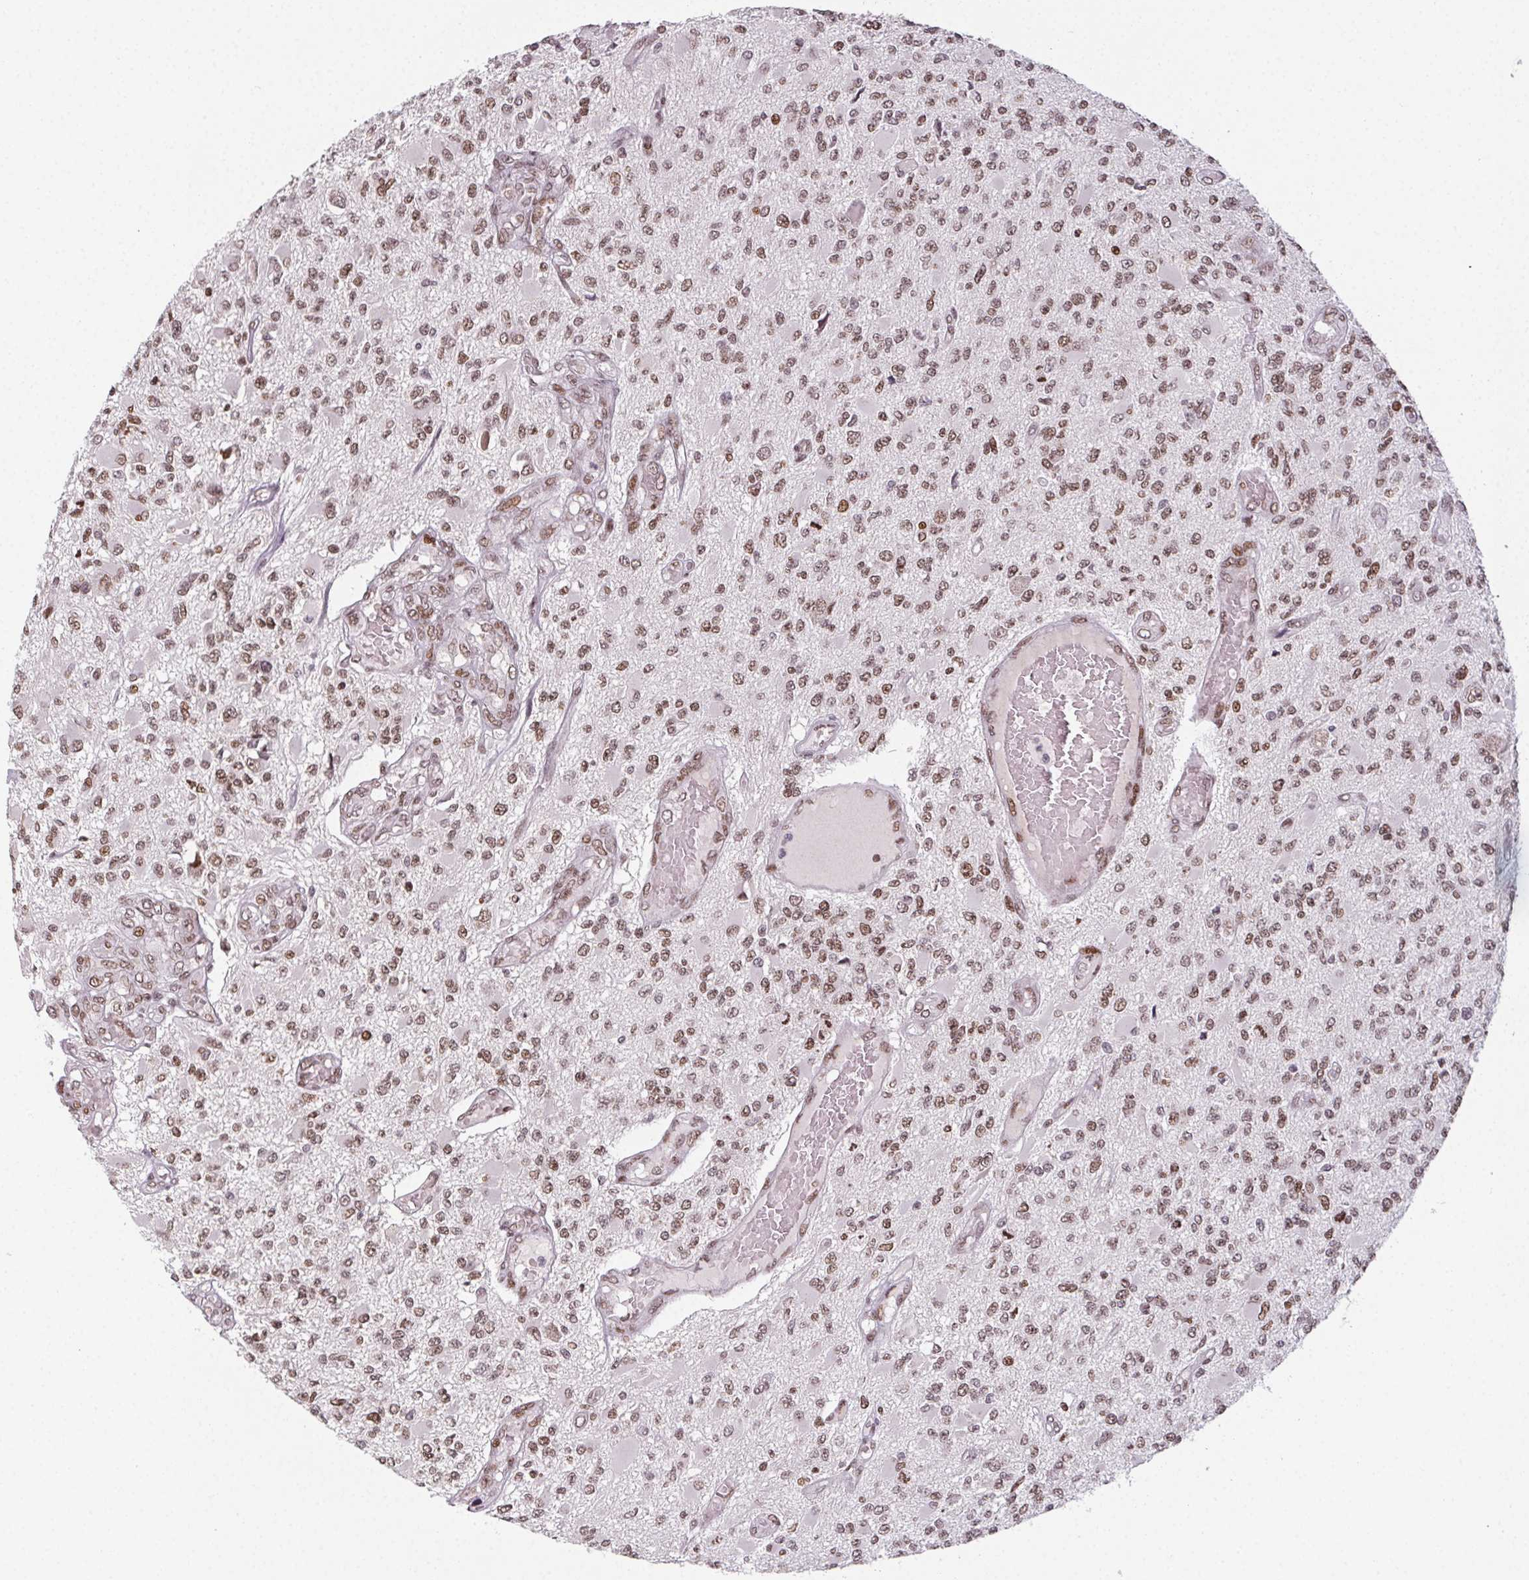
{"staining": {"intensity": "moderate", "quantity": ">75%", "location": "nuclear"}, "tissue": "glioma", "cell_type": "Tumor cells", "image_type": "cancer", "snomed": [{"axis": "morphology", "description": "Glioma, malignant, High grade"}, {"axis": "topography", "description": "Brain"}], "caption": "Moderate nuclear expression for a protein is present in approximately >75% of tumor cells of glioma using IHC.", "gene": "KMT2A", "patient": {"sex": "female", "age": 63}}